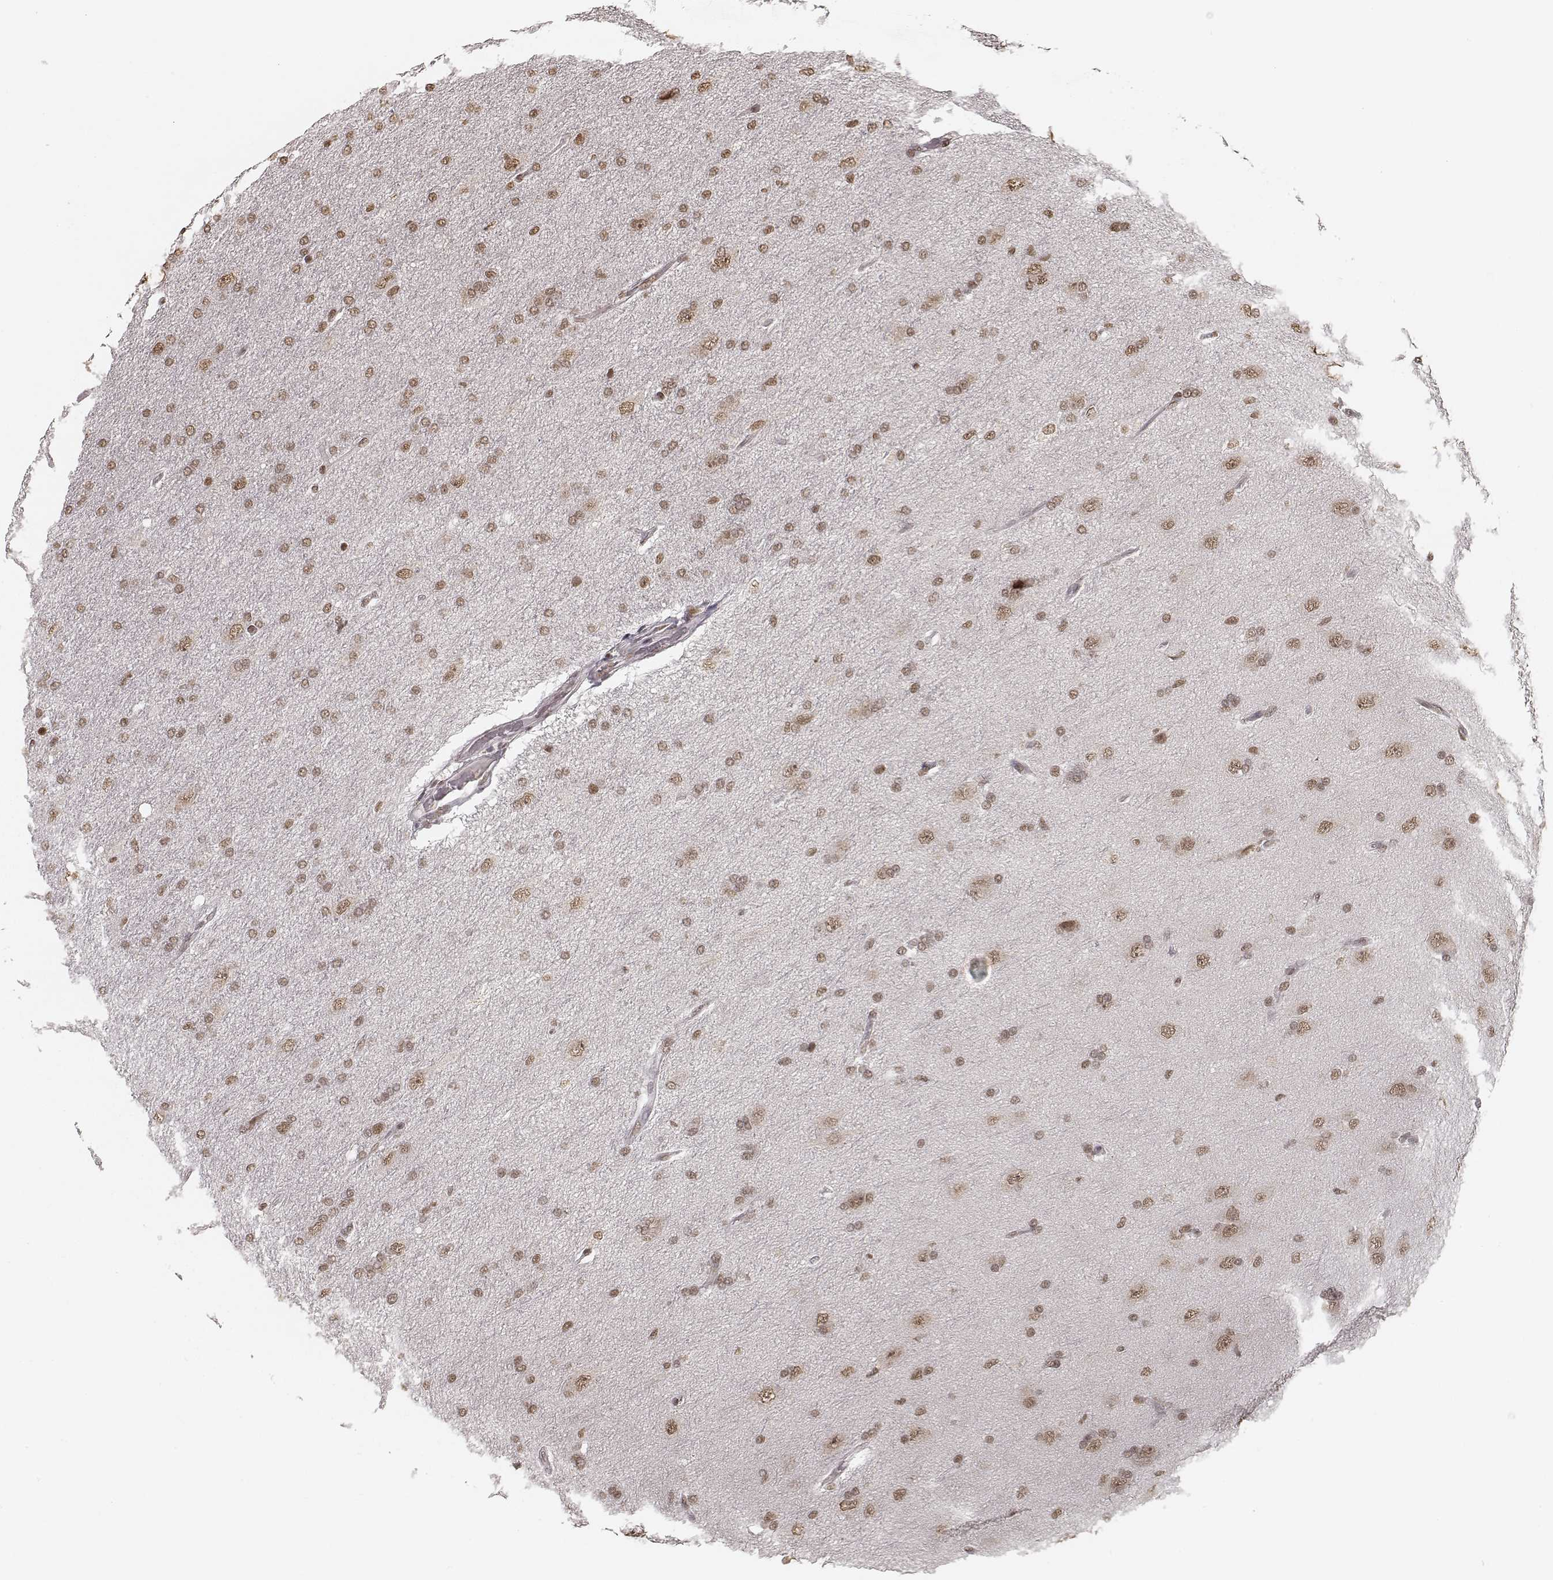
{"staining": {"intensity": "moderate", "quantity": ">75%", "location": "nuclear"}, "tissue": "glioma", "cell_type": "Tumor cells", "image_type": "cancer", "snomed": [{"axis": "morphology", "description": "Glioma, malignant, High grade"}, {"axis": "topography", "description": "Cerebral cortex"}], "caption": "This histopathology image reveals malignant glioma (high-grade) stained with immunohistochemistry to label a protein in brown. The nuclear of tumor cells show moderate positivity for the protein. Nuclei are counter-stained blue.", "gene": "HMGA2", "patient": {"sex": "male", "age": 70}}